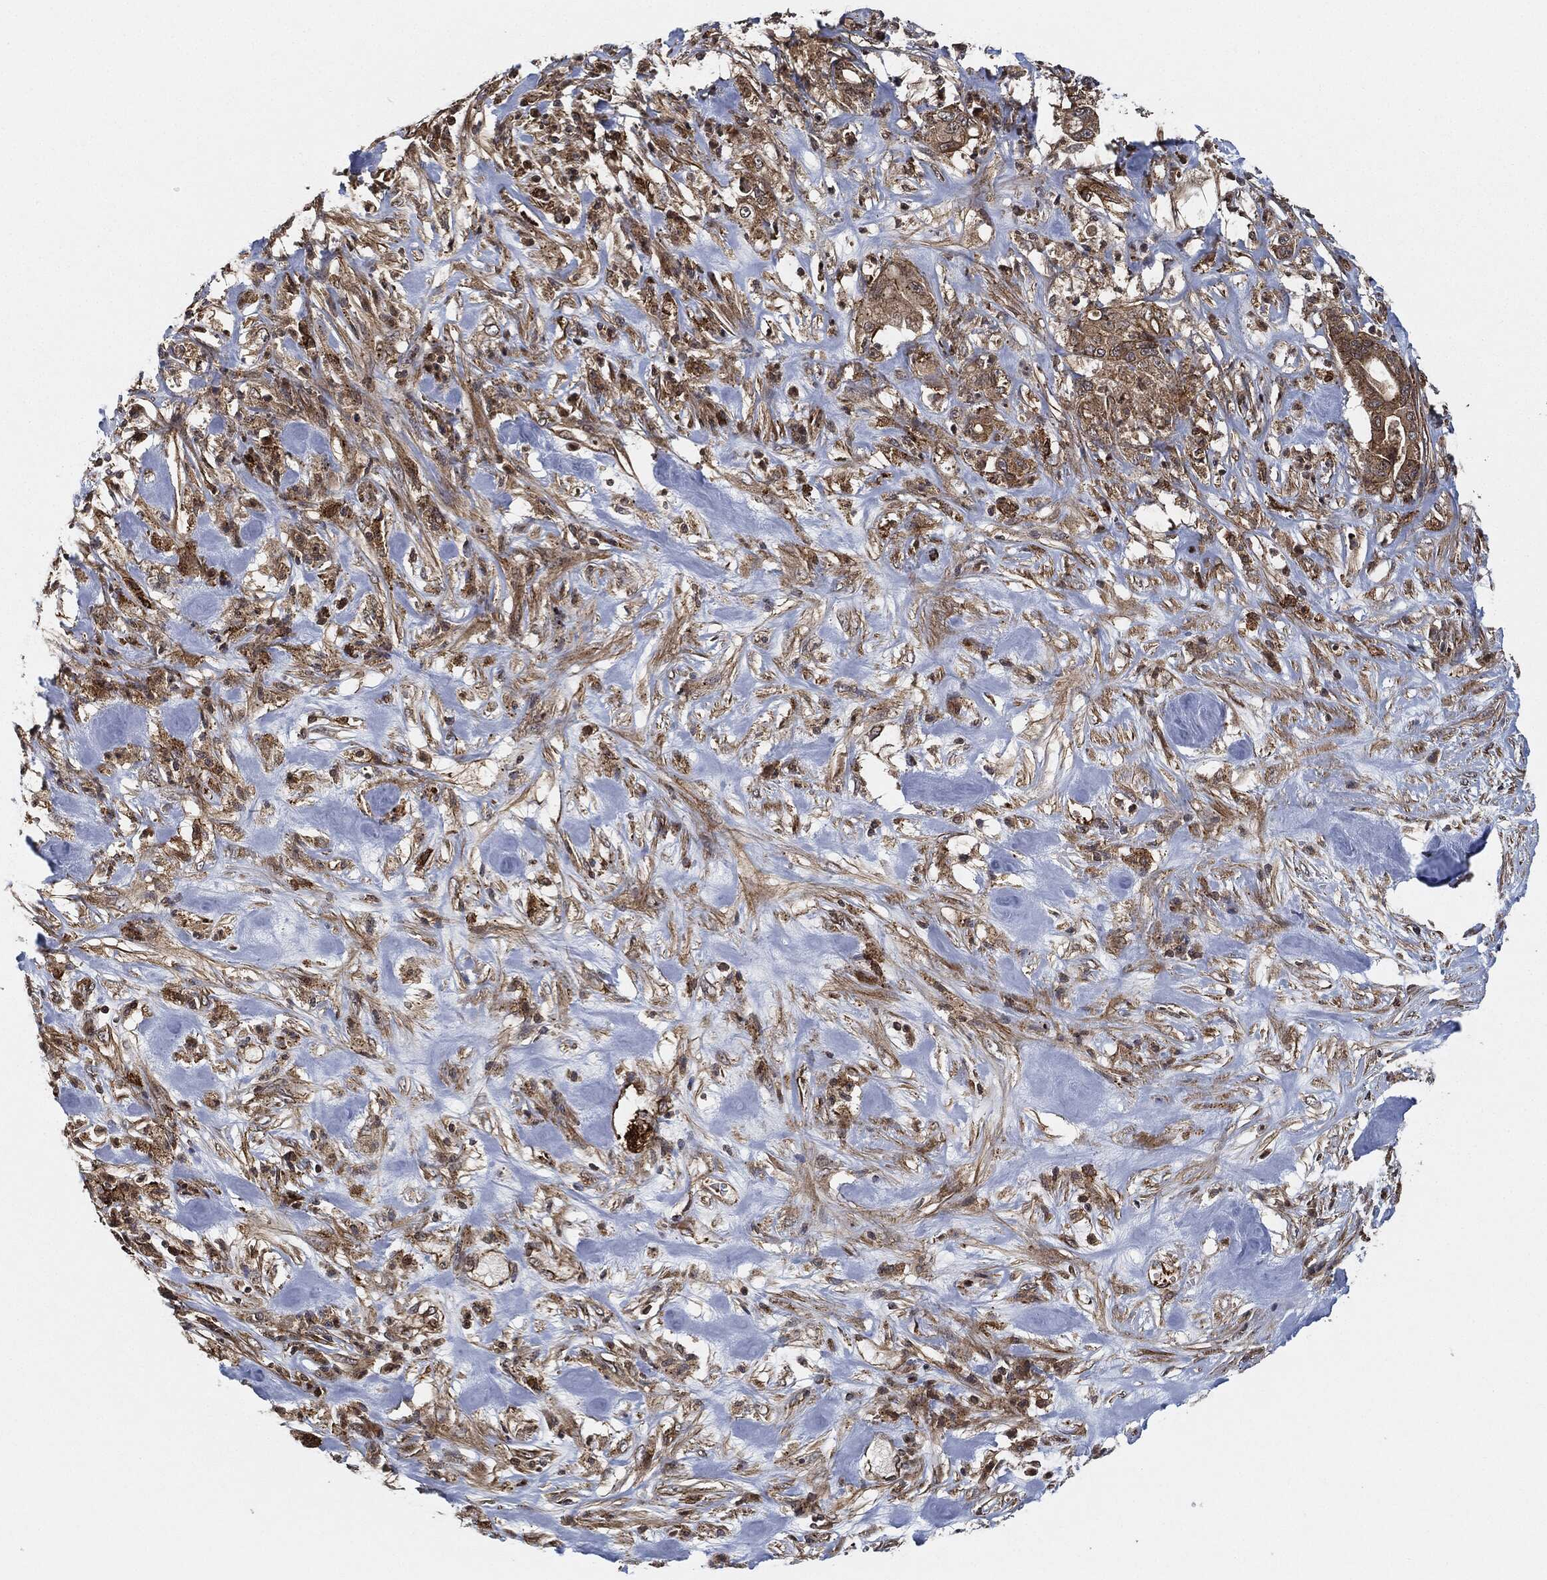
{"staining": {"intensity": "moderate", "quantity": ">75%", "location": "cytoplasmic/membranous"}, "tissue": "pancreatic cancer", "cell_type": "Tumor cells", "image_type": "cancer", "snomed": [{"axis": "morphology", "description": "Adenocarcinoma, NOS"}, {"axis": "topography", "description": "Pancreas"}], "caption": "There is medium levels of moderate cytoplasmic/membranous positivity in tumor cells of adenocarcinoma (pancreatic), as demonstrated by immunohistochemical staining (brown color).", "gene": "MAP3K3", "patient": {"sex": "male", "age": 71}}